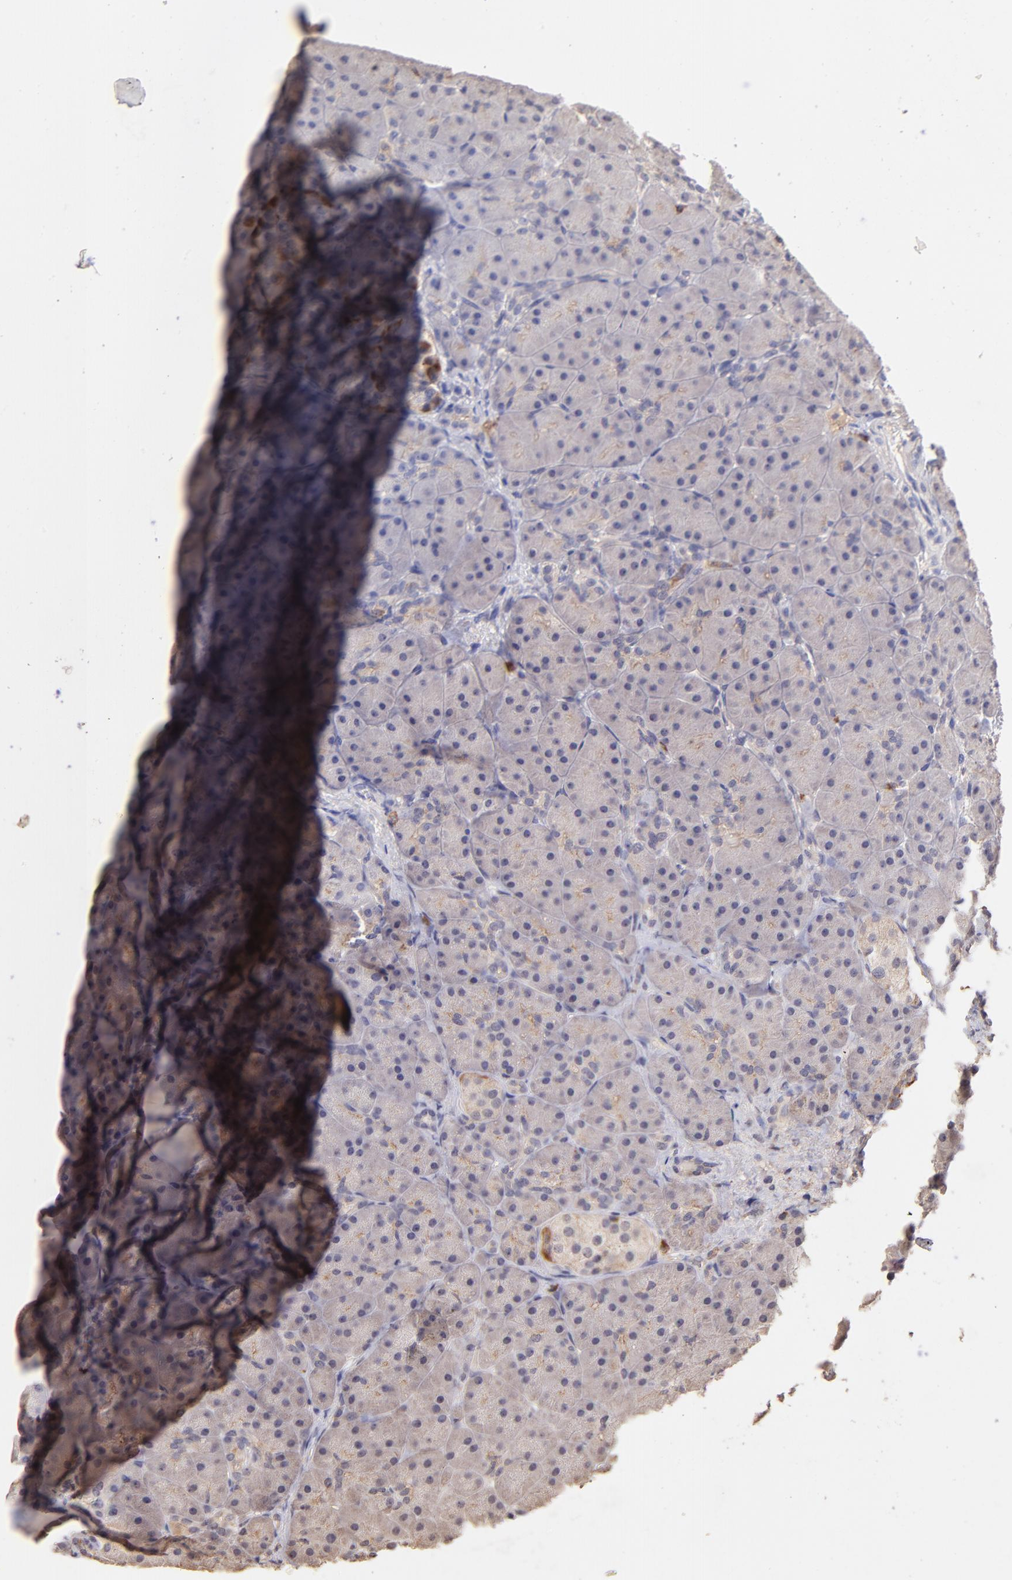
{"staining": {"intensity": "negative", "quantity": "none", "location": "none"}, "tissue": "pancreas", "cell_type": "Exocrine glandular cells", "image_type": "normal", "snomed": [{"axis": "morphology", "description": "Normal tissue, NOS"}, {"axis": "topography", "description": "Pancreas"}], "caption": "Human pancreas stained for a protein using IHC shows no positivity in exocrine glandular cells.", "gene": "RNASEL", "patient": {"sex": "male", "age": 66}}